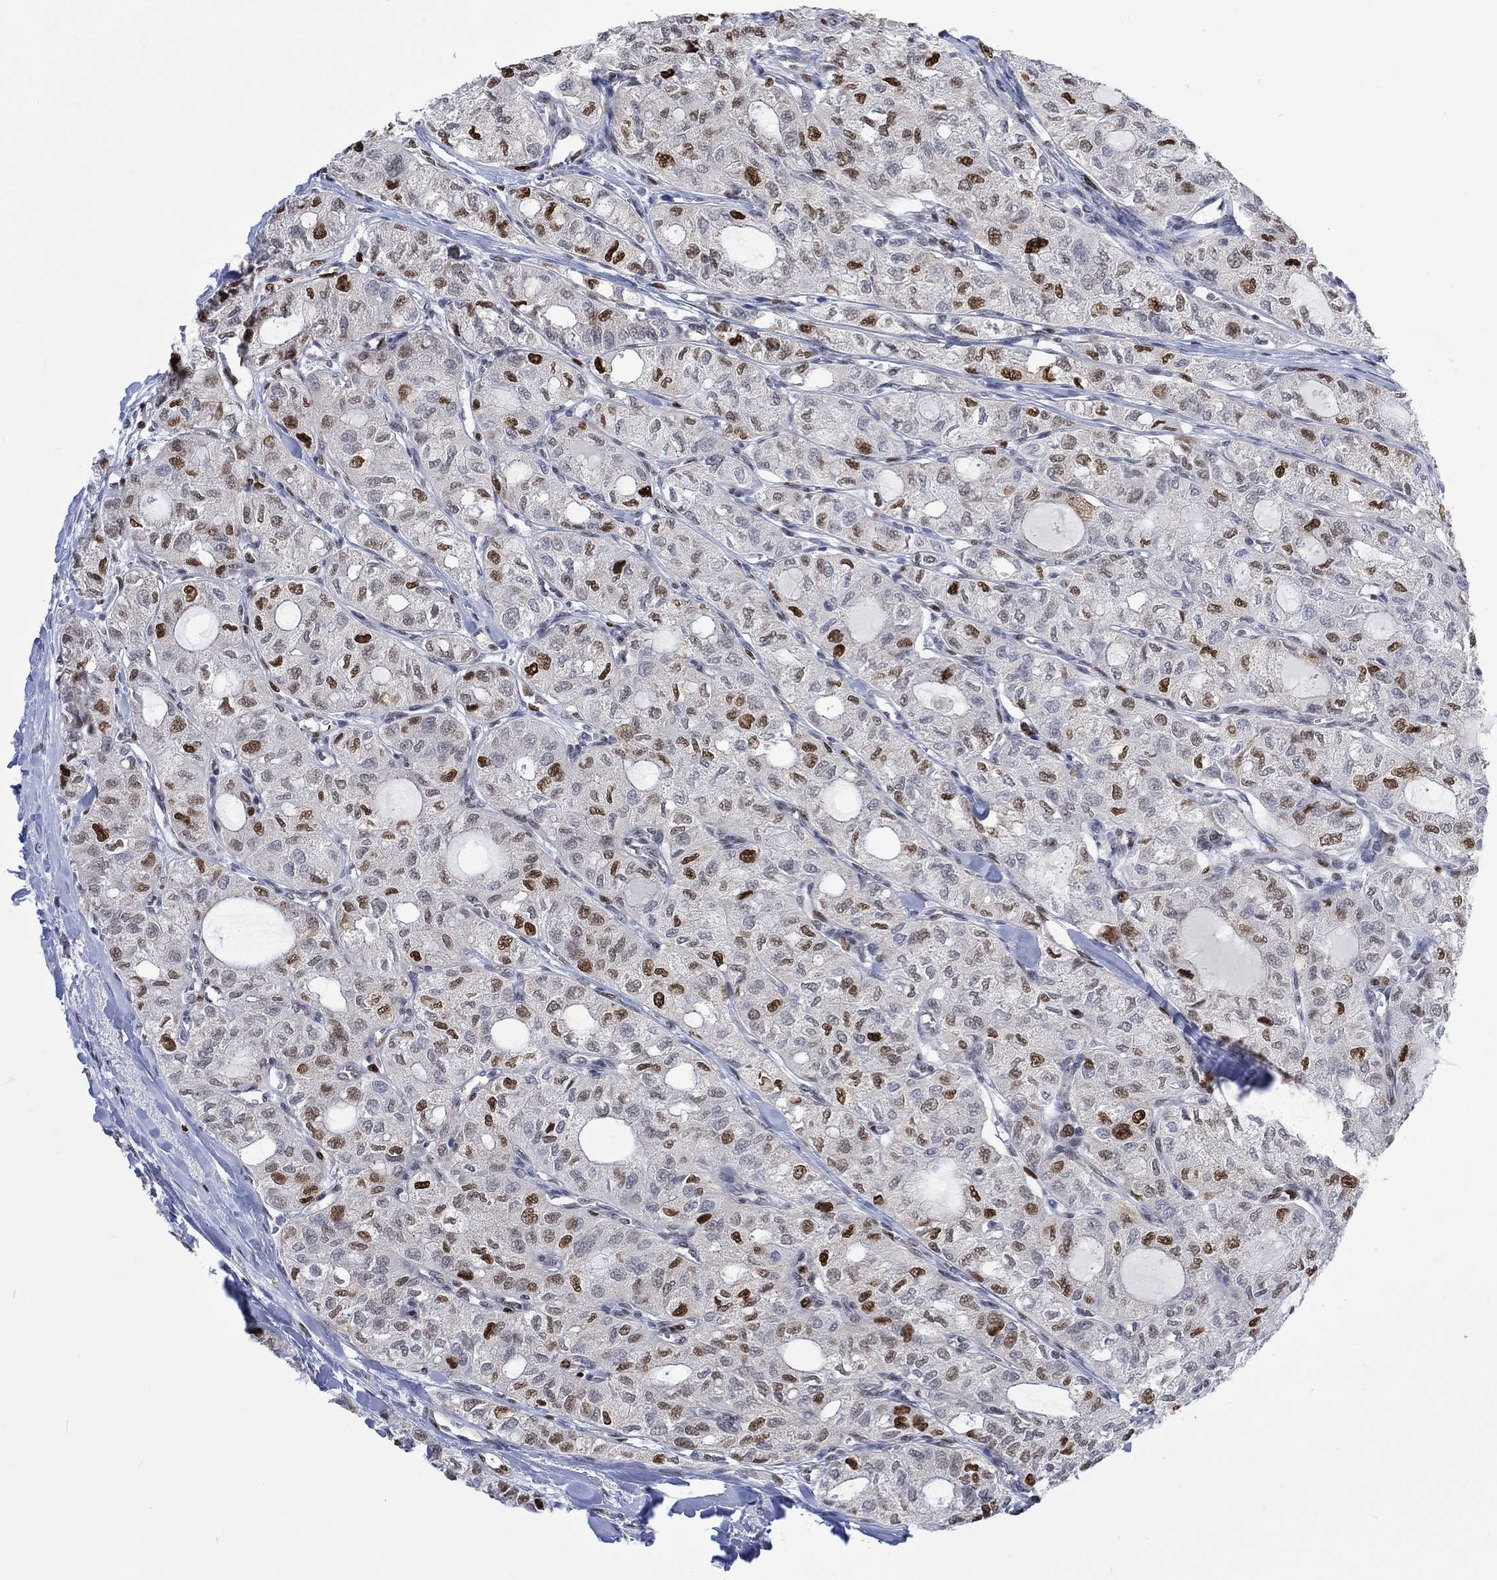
{"staining": {"intensity": "strong", "quantity": "<25%", "location": "nuclear"}, "tissue": "thyroid cancer", "cell_type": "Tumor cells", "image_type": "cancer", "snomed": [{"axis": "morphology", "description": "Follicular adenoma carcinoma, NOS"}, {"axis": "topography", "description": "Thyroid gland"}], "caption": "Immunohistochemical staining of thyroid cancer reveals strong nuclear protein expression in approximately <25% of tumor cells. (DAB IHC with brightfield microscopy, high magnification).", "gene": "RAD54L2", "patient": {"sex": "male", "age": 75}}